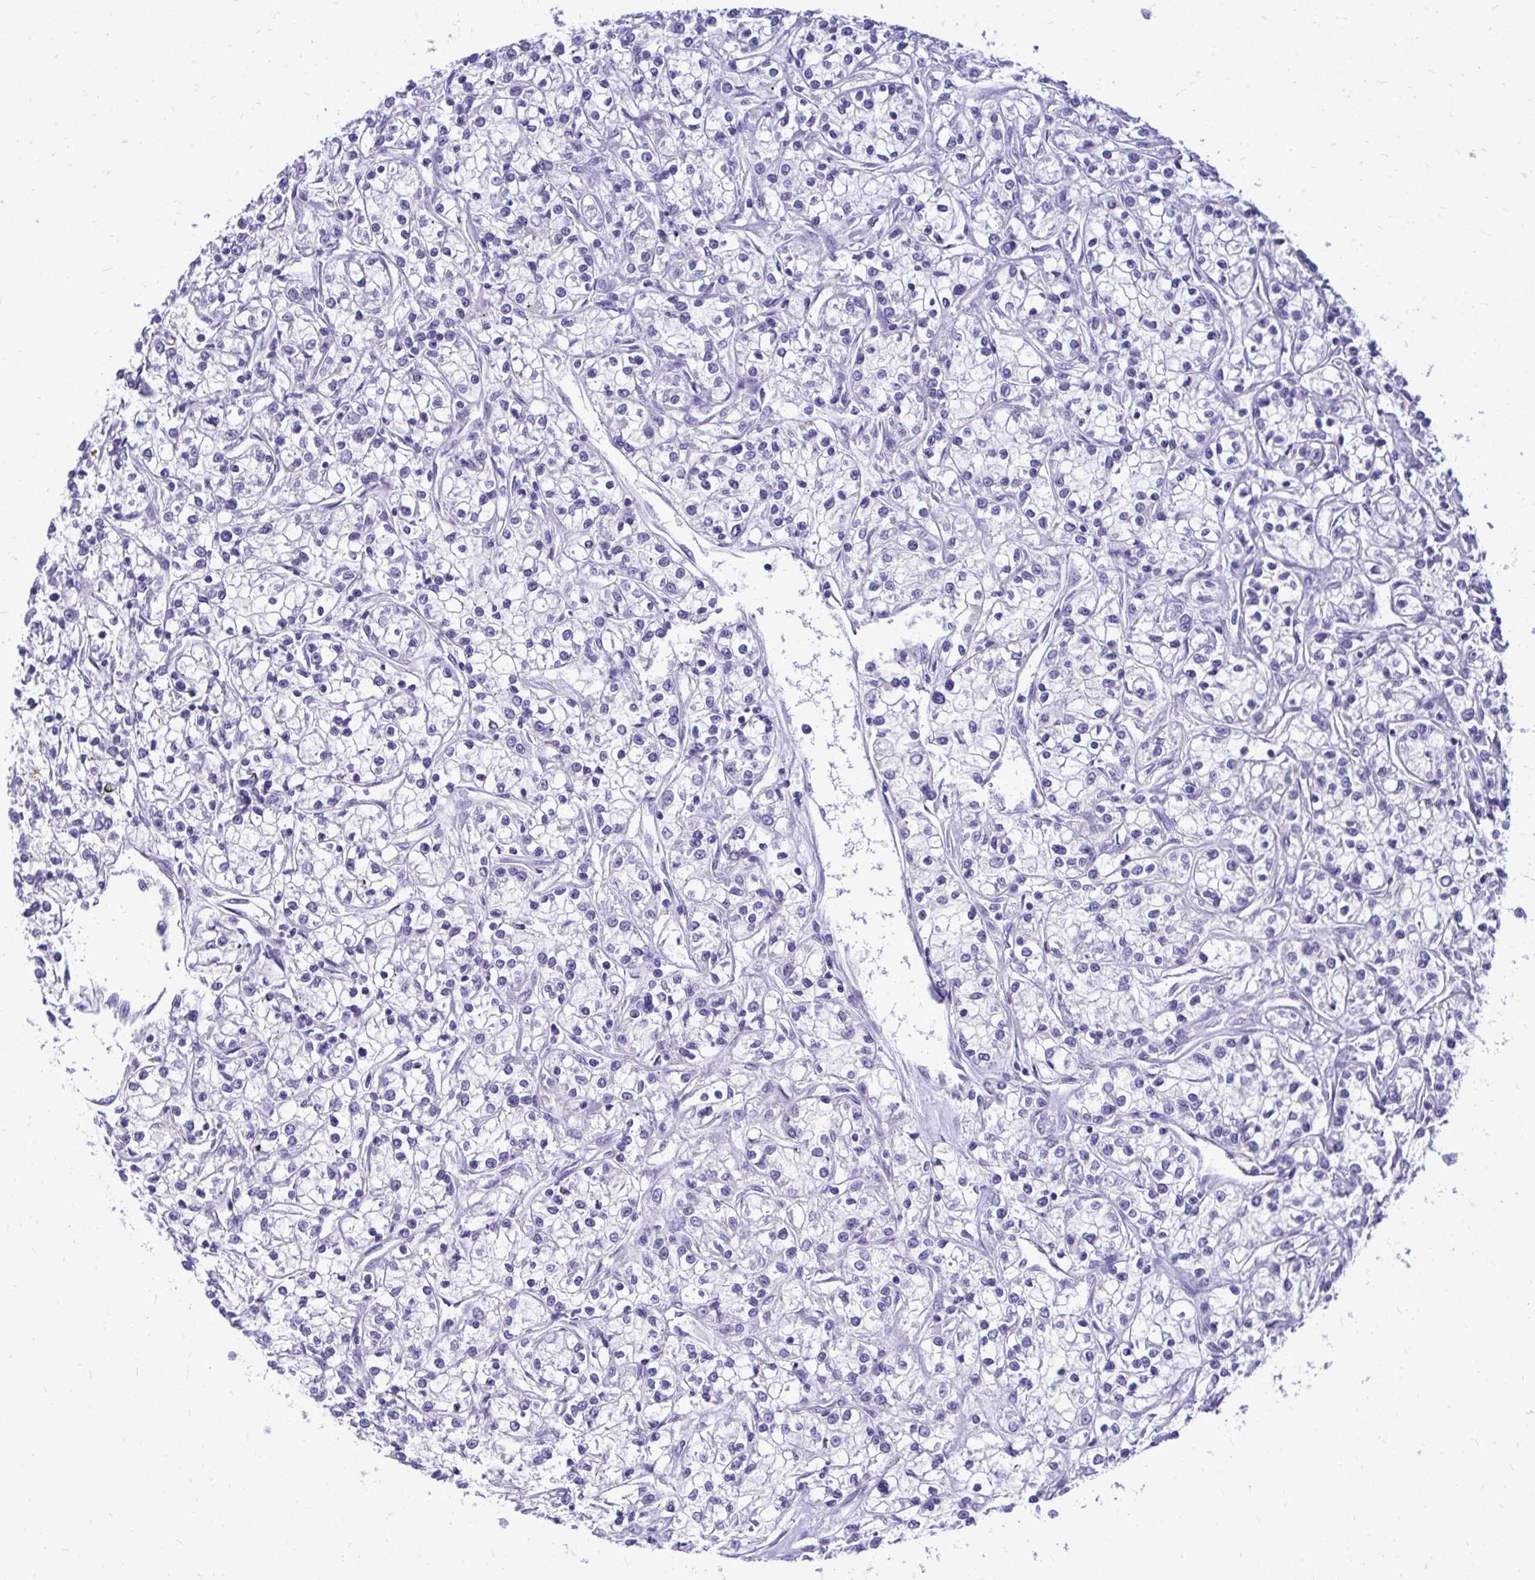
{"staining": {"intensity": "negative", "quantity": "none", "location": "none"}, "tissue": "renal cancer", "cell_type": "Tumor cells", "image_type": "cancer", "snomed": [{"axis": "morphology", "description": "Adenocarcinoma, NOS"}, {"axis": "topography", "description": "Kidney"}], "caption": "DAB immunohistochemical staining of adenocarcinoma (renal) reveals no significant positivity in tumor cells.", "gene": "ZSWIM9", "patient": {"sex": "female", "age": 59}}